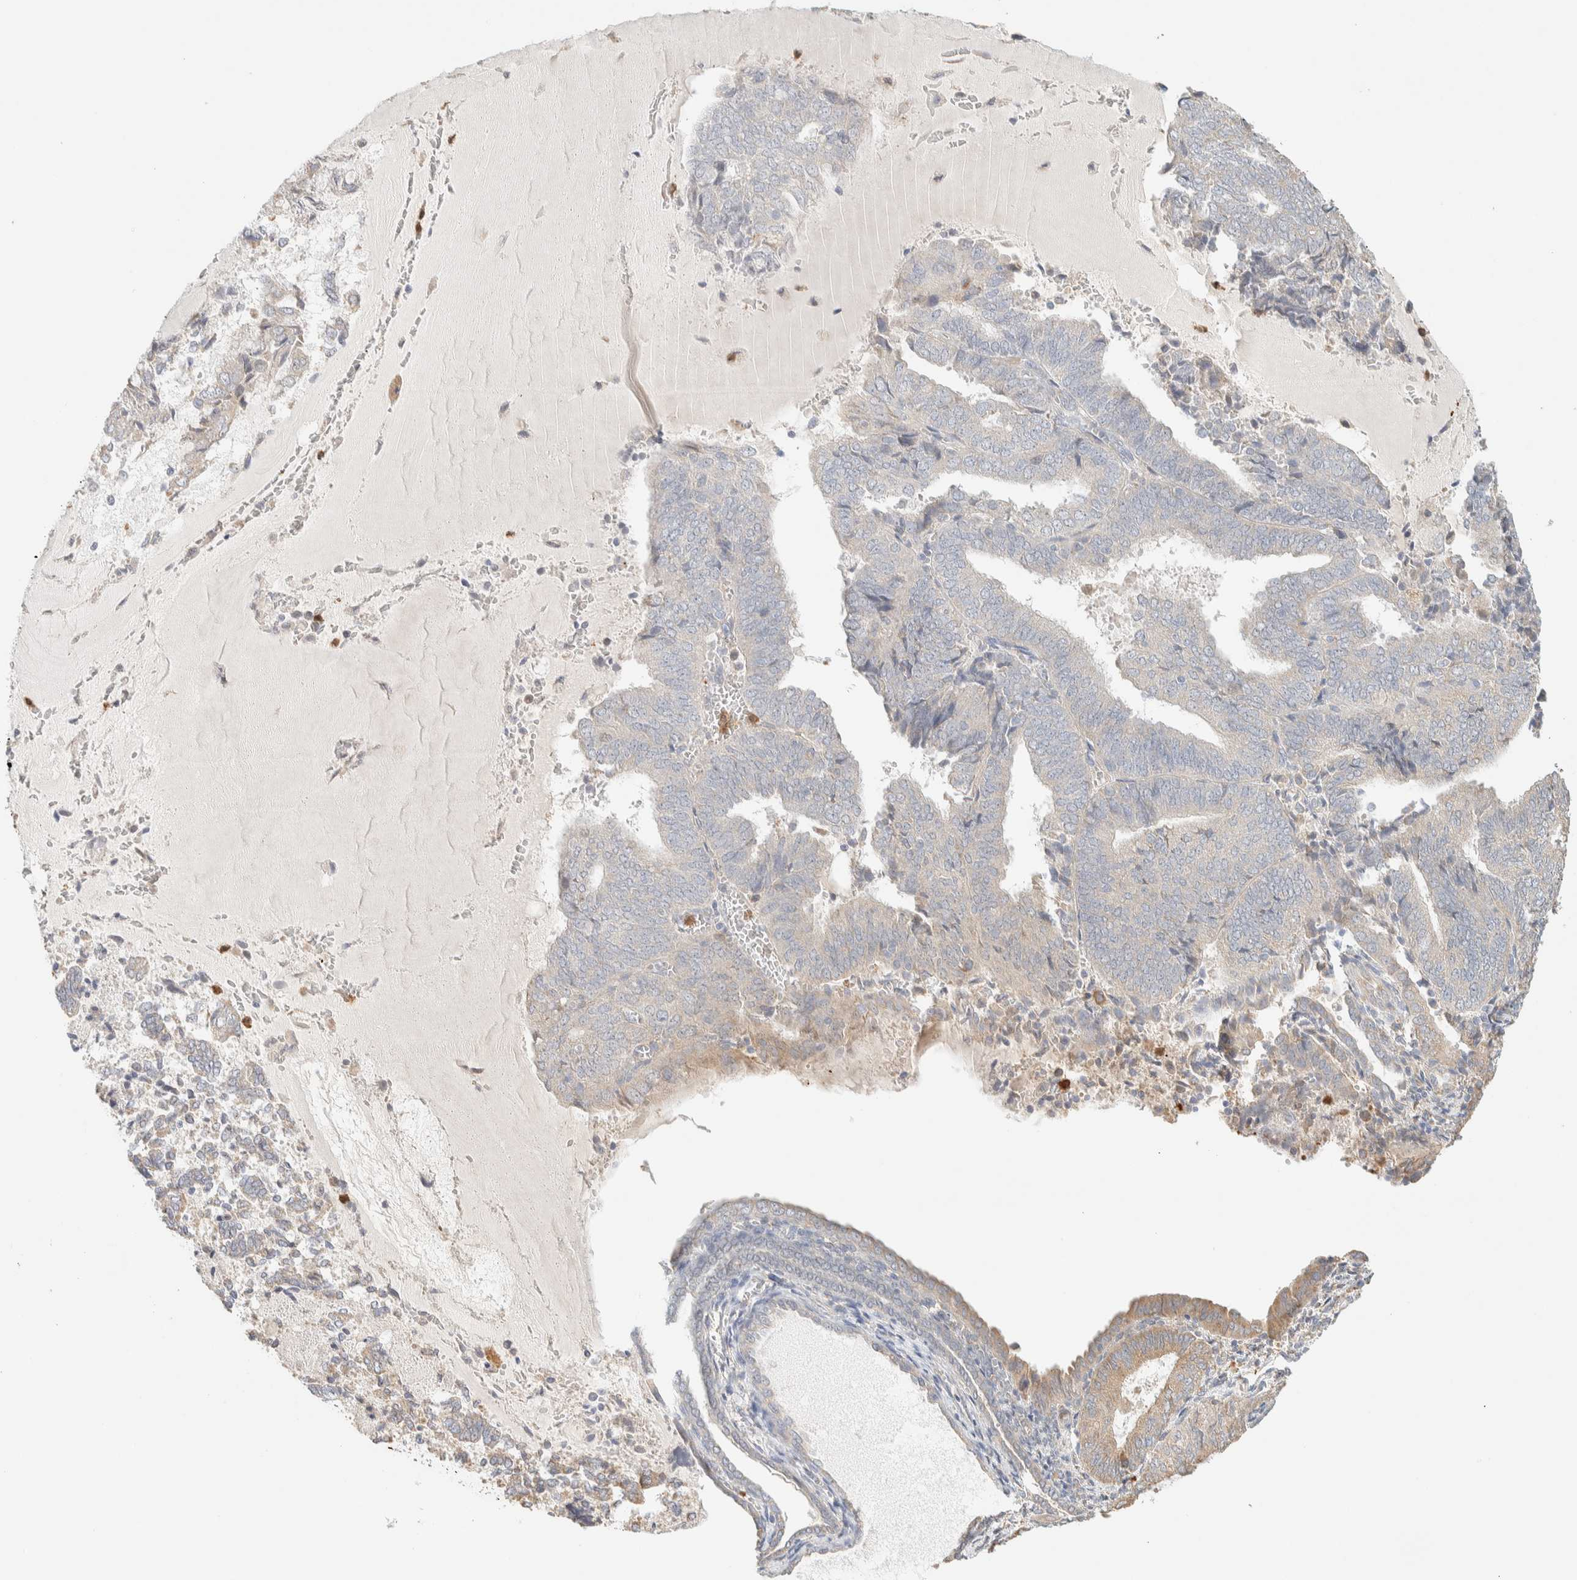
{"staining": {"intensity": "negative", "quantity": "none", "location": "none"}, "tissue": "endometrial cancer", "cell_type": "Tumor cells", "image_type": "cancer", "snomed": [{"axis": "morphology", "description": "Adenocarcinoma, NOS"}, {"axis": "topography", "description": "Endometrium"}], "caption": "Tumor cells show no significant protein expression in adenocarcinoma (endometrial). (Brightfield microscopy of DAB (3,3'-diaminobenzidine) immunohistochemistry (IHC) at high magnification).", "gene": "TTC3", "patient": {"sex": "female", "age": 81}}